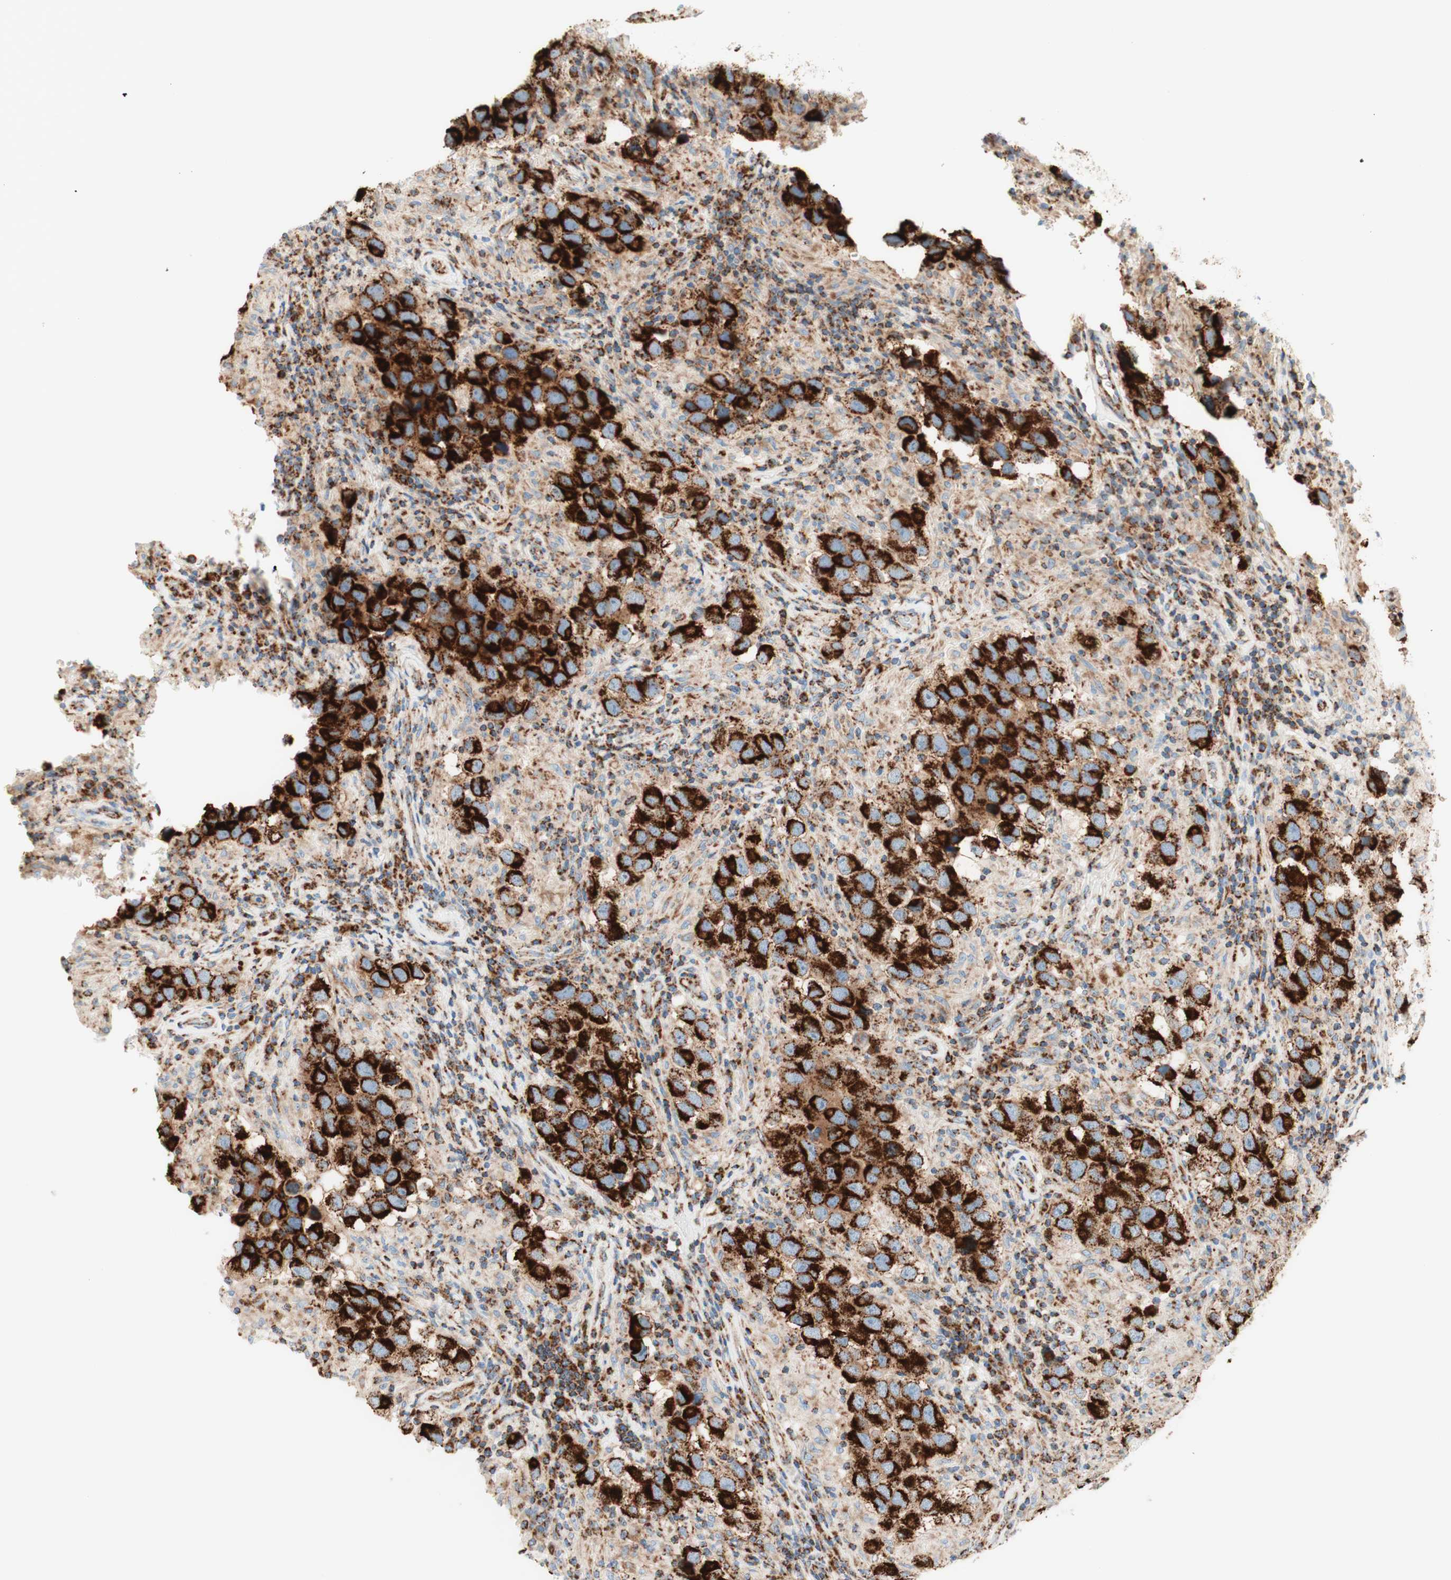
{"staining": {"intensity": "strong", "quantity": ">75%", "location": "cytoplasmic/membranous"}, "tissue": "testis cancer", "cell_type": "Tumor cells", "image_type": "cancer", "snomed": [{"axis": "morphology", "description": "Carcinoma, Embryonal, NOS"}, {"axis": "topography", "description": "Testis"}], "caption": "Protein expression analysis of testis embryonal carcinoma exhibits strong cytoplasmic/membranous staining in approximately >75% of tumor cells. (IHC, brightfield microscopy, high magnification).", "gene": "TOMM20", "patient": {"sex": "male", "age": 21}}